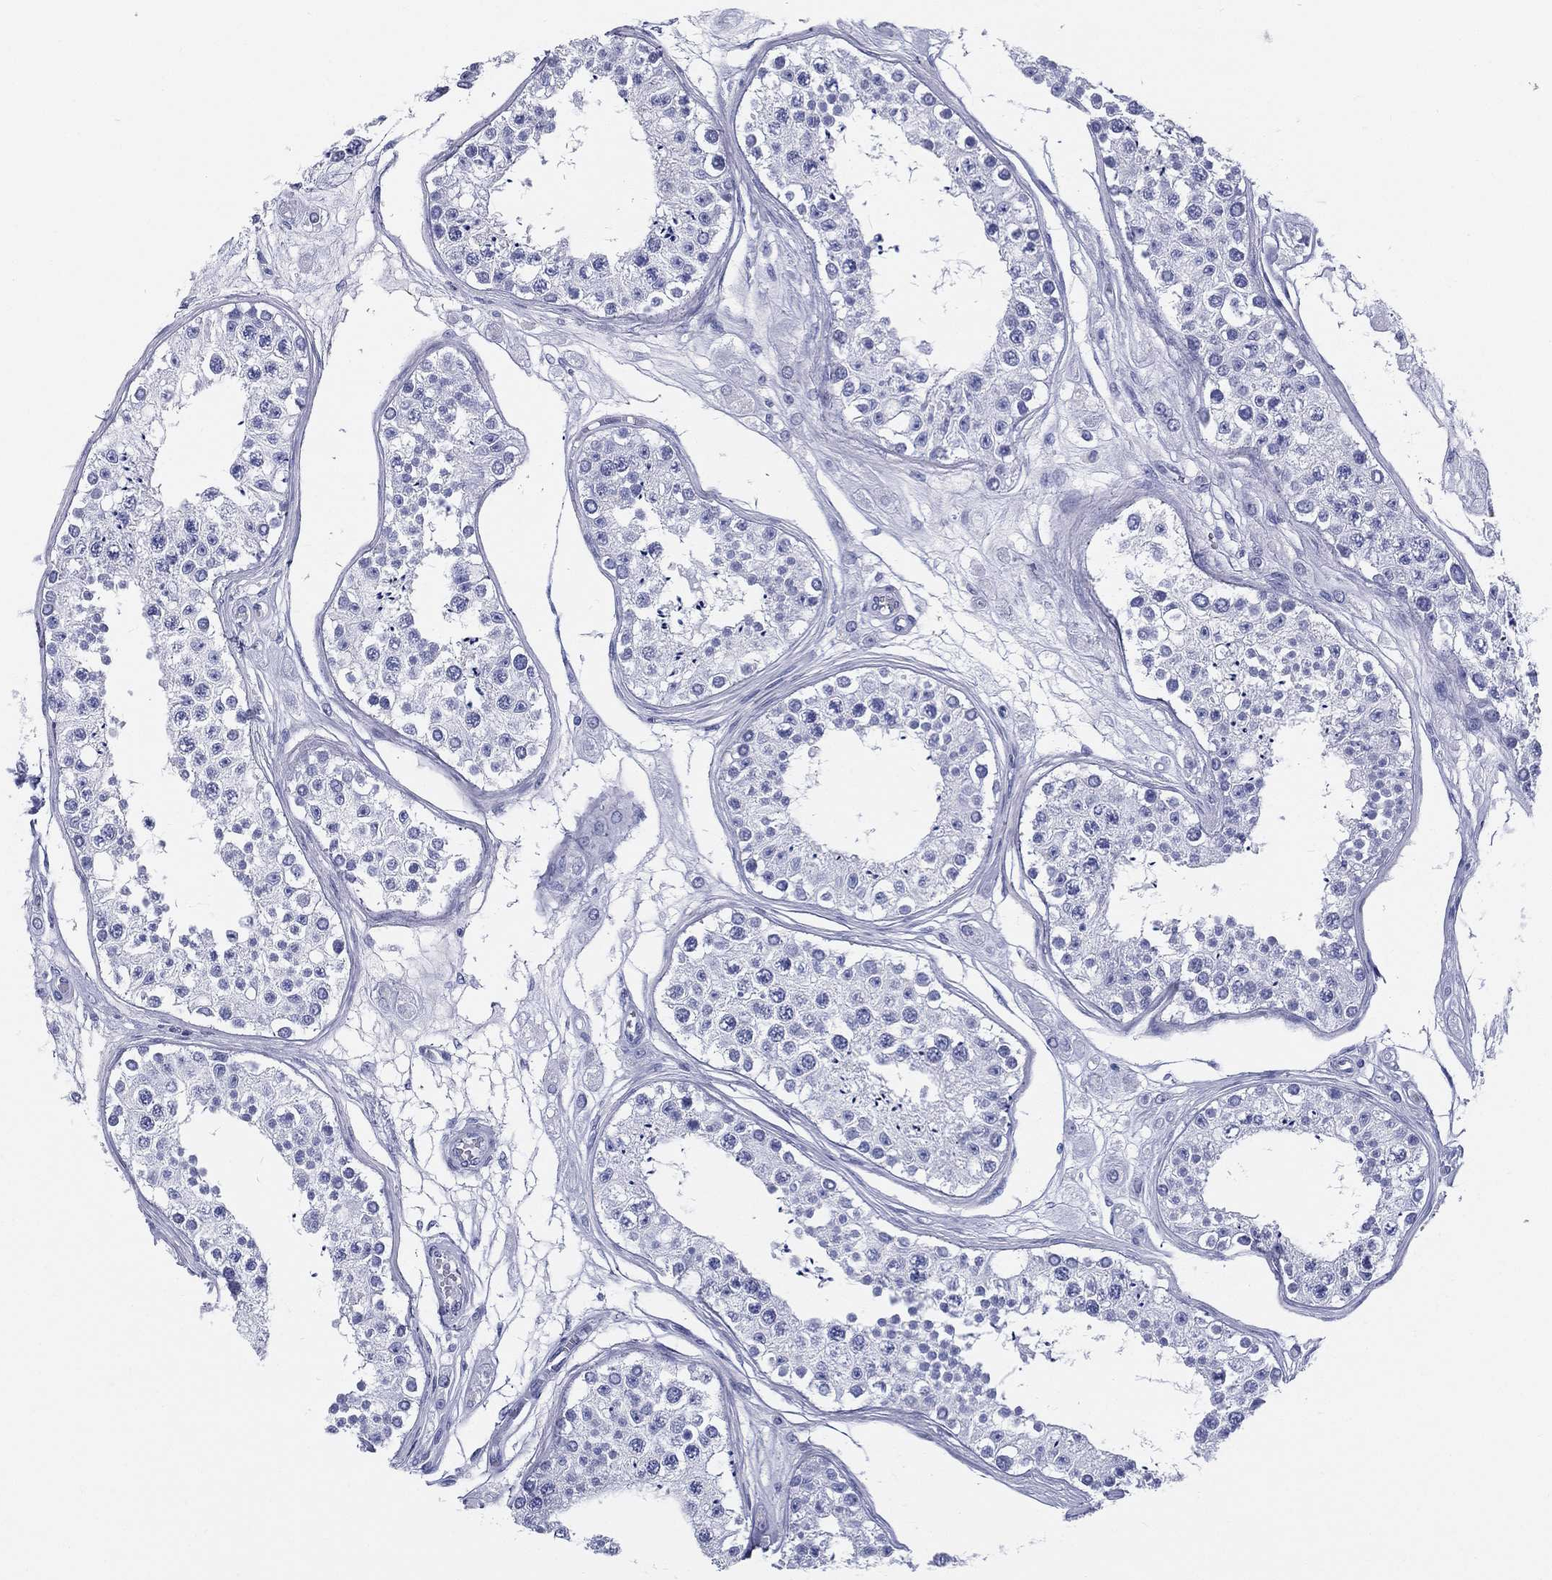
{"staining": {"intensity": "negative", "quantity": "none", "location": "none"}, "tissue": "testis", "cell_type": "Cells in seminiferous ducts", "image_type": "normal", "snomed": [{"axis": "morphology", "description": "Normal tissue, NOS"}, {"axis": "topography", "description": "Testis"}], "caption": "IHC histopathology image of normal human testis stained for a protein (brown), which shows no staining in cells in seminiferous ducts. (DAB (3,3'-diaminobenzidine) IHC visualized using brightfield microscopy, high magnification).", "gene": "RSPH4A", "patient": {"sex": "male", "age": 25}}